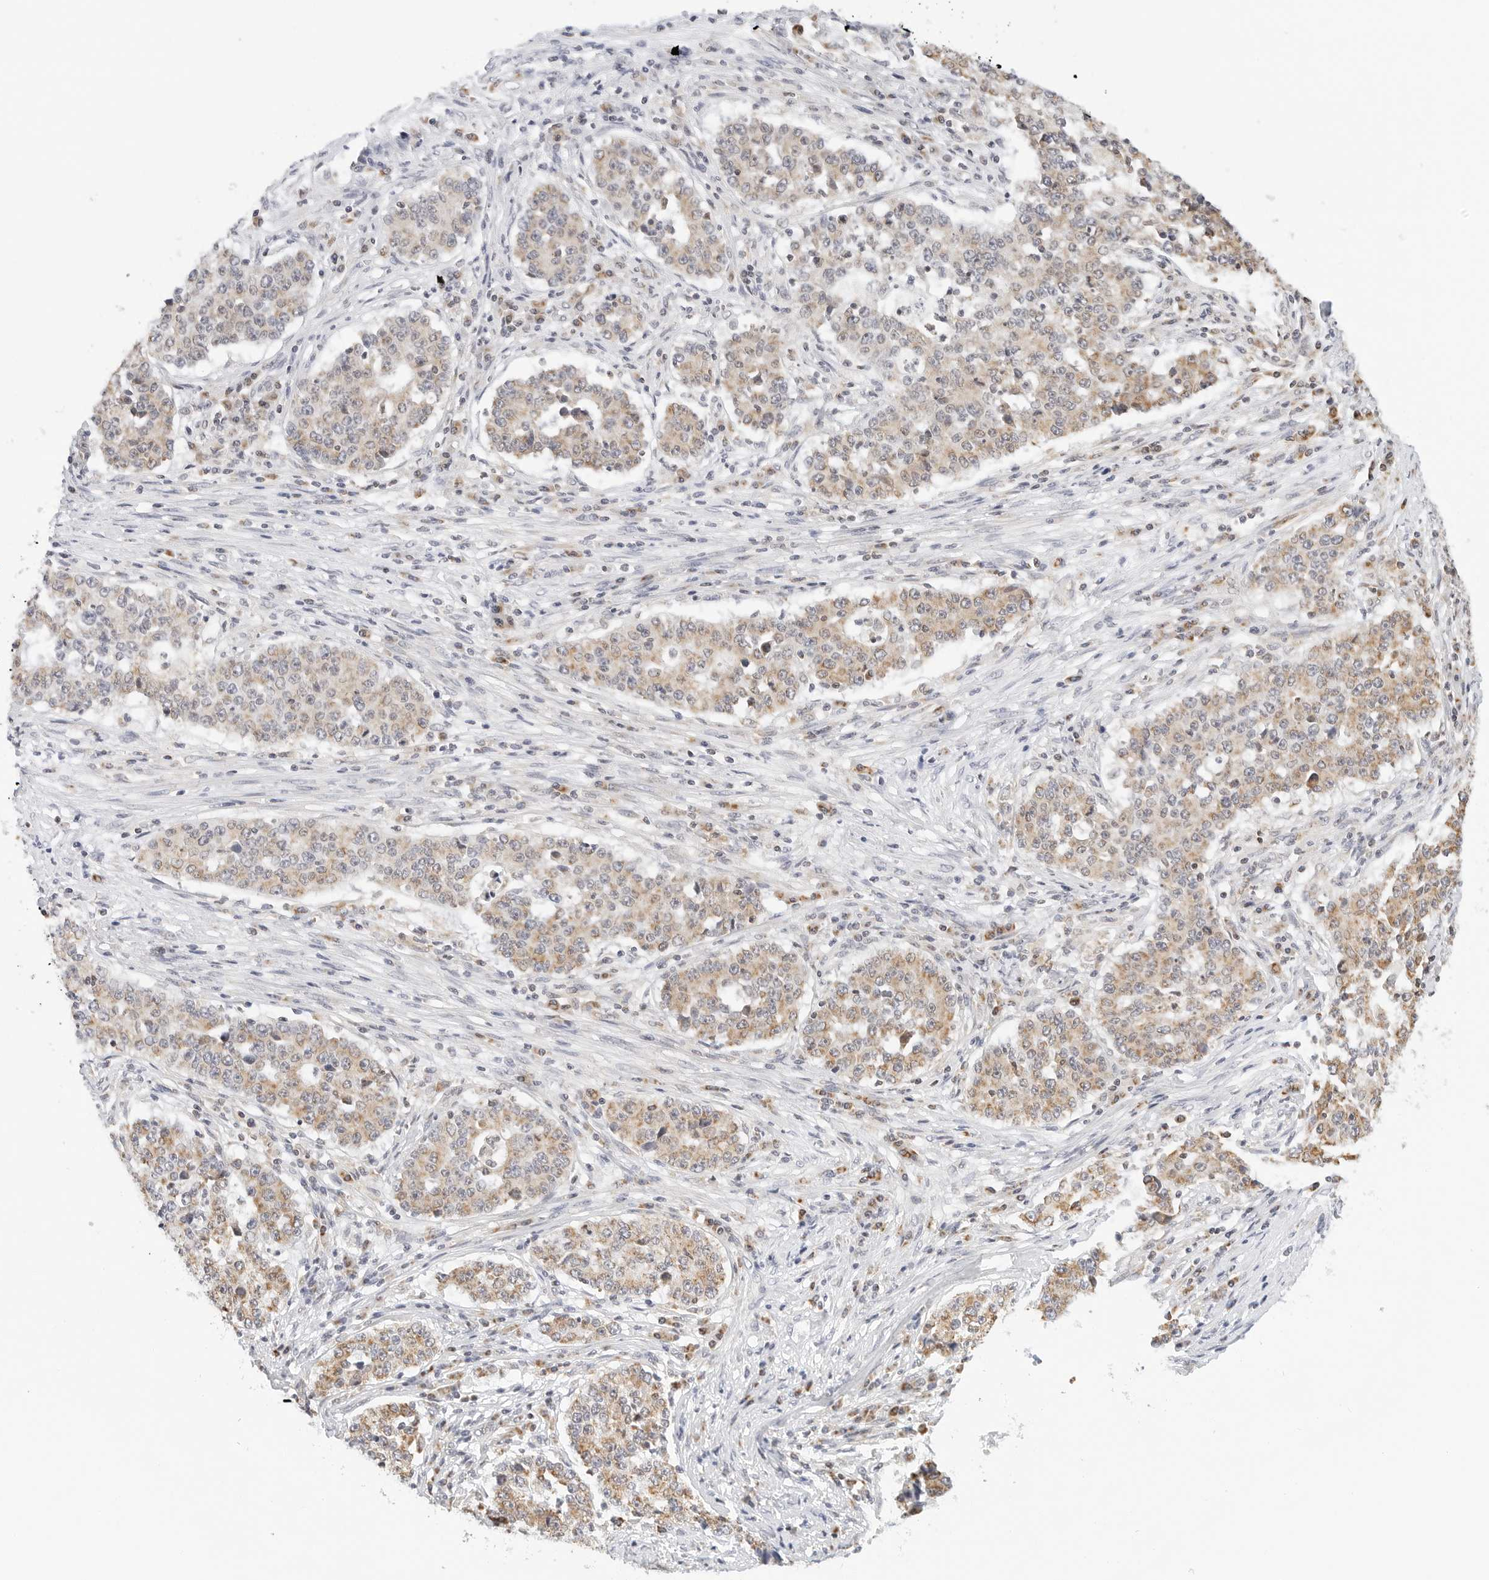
{"staining": {"intensity": "weak", "quantity": "25%-75%", "location": "cytoplasmic/membranous"}, "tissue": "stomach cancer", "cell_type": "Tumor cells", "image_type": "cancer", "snomed": [{"axis": "morphology", "description": "Adenocarcinoma, NOS"}, {"axis": "topography", "description": "Stomach"}], "caption": "The immunohistochemical stain highlights weak cytoplasmic/membranous positivity in tumor cells of stomach cancer (adenocarcinoma) tissue.", "gene": "ATL1", "patient": {"sex": "male", "age": 59}}